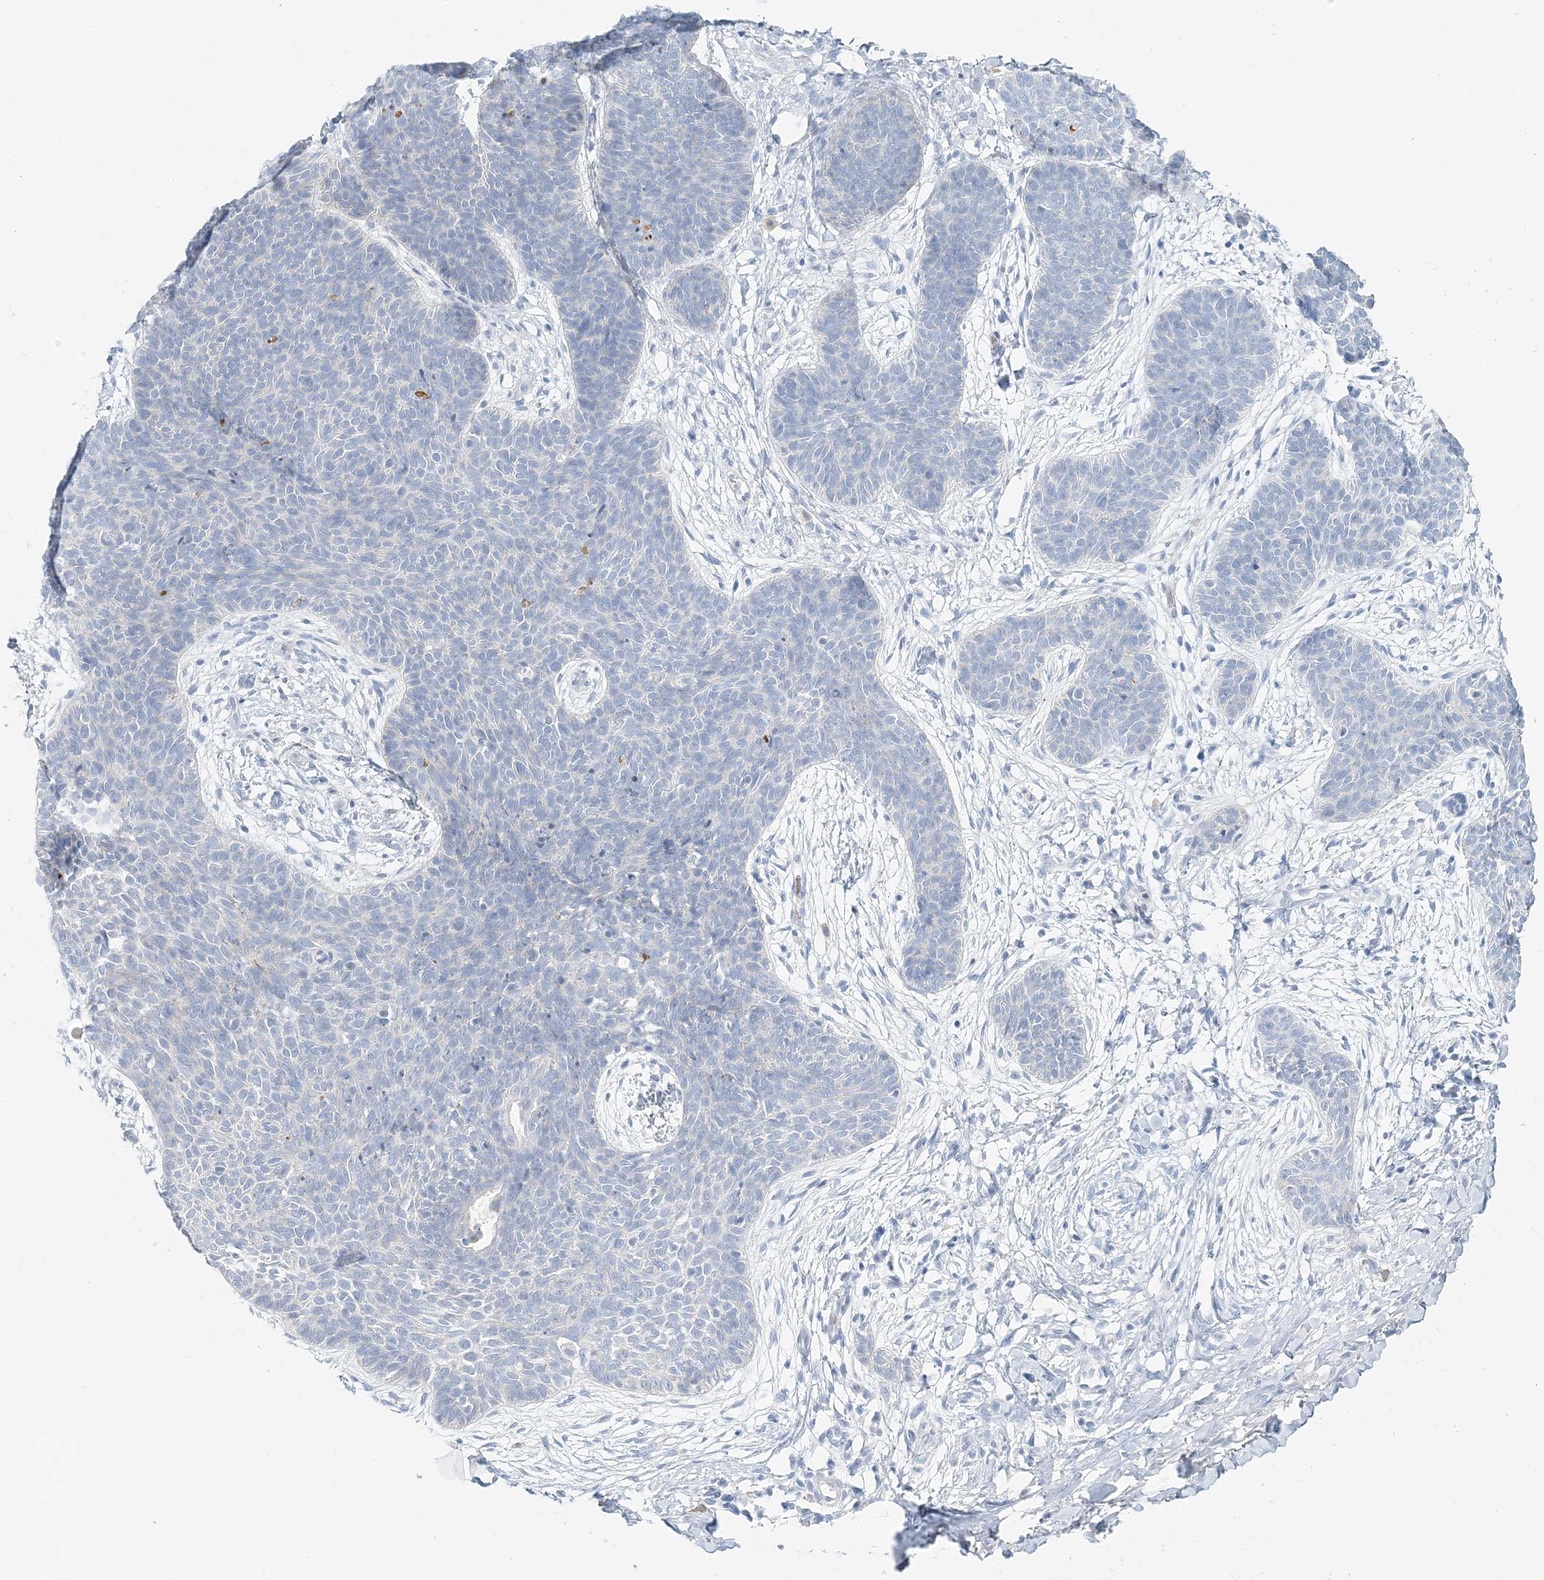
{"staining": {"intensity": "negative", "quantity": "none", "location": "none"}, "tissue": "skin cancer", "cell_type": "Tumor cells", "image_type": "cancer", "snomed": [{"axis": "morphology", "description": "Basal cell carcinoma"}, {"axis": "topography", "description": "Skin"}], "caption": "Tumor cells are negative for brown protein staining in basal cell carcinoma (skin).", "gene": "VILL", "patient": {"sex": "male", "age": 85}}